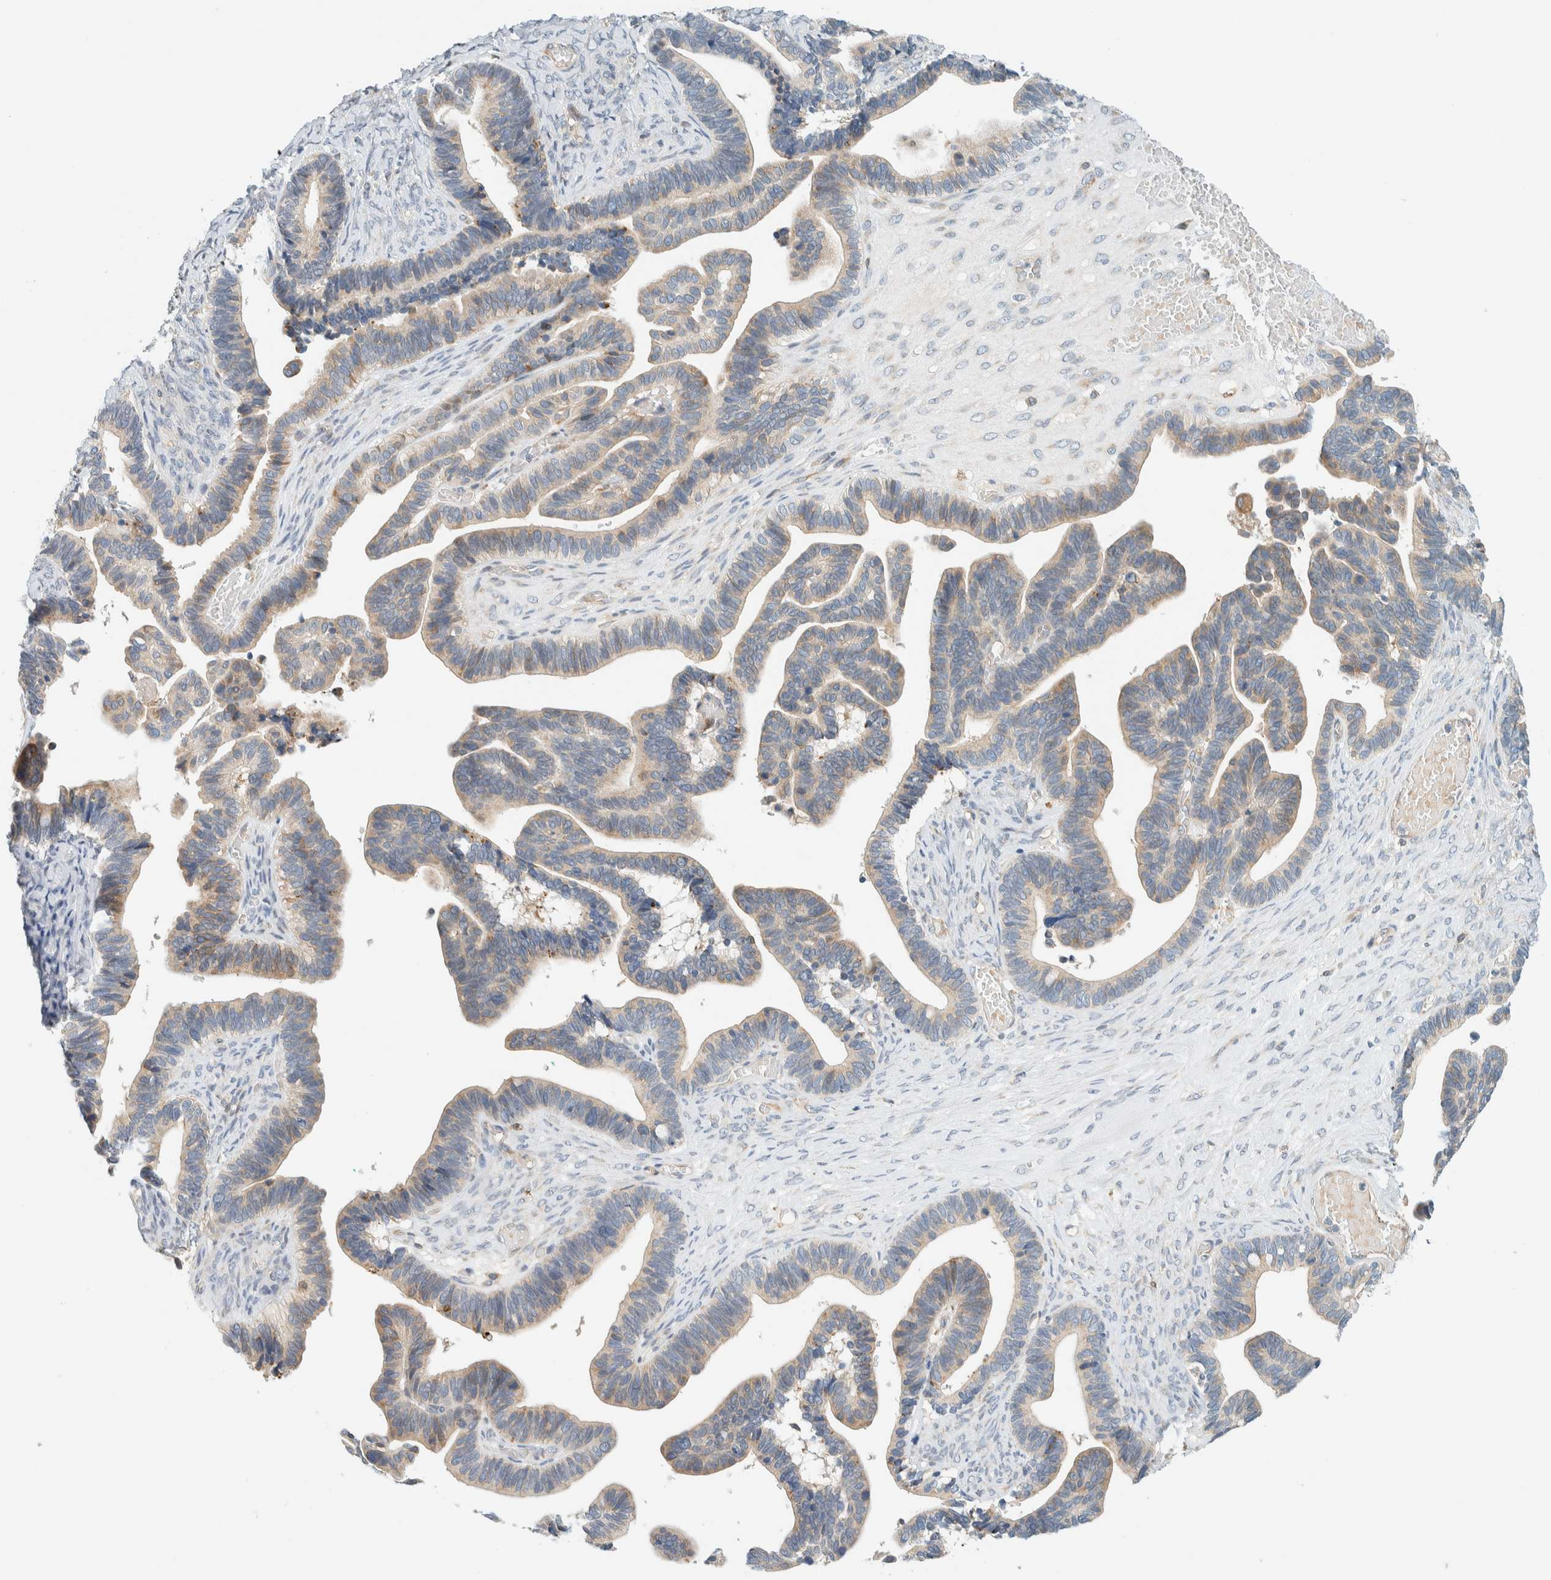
{"staining": {"intensity": "weak", "quantity": "25%-75%", "location": "cytoplasmic/membranous"}, "tissue": "ovarian cancer", "cell_type": "Tumor cells", "image_type": "cancer", "snomed": [{"axis": "morphology", "description": "Cystadenocarcinoma, serous, NOS"}, {"axis": "topography", "description": "Ovary"}], "caption": "Immunohistochemistry (DAB) staining of ovarian cancer (serous cystadenocarcinoma) demonstrates weak cytoplasmic/membranous protein positivity in approximately 25%-75% of tumor cells.", "gene": "SUMF2", "patient": {"sex": "female", "age": 56}}